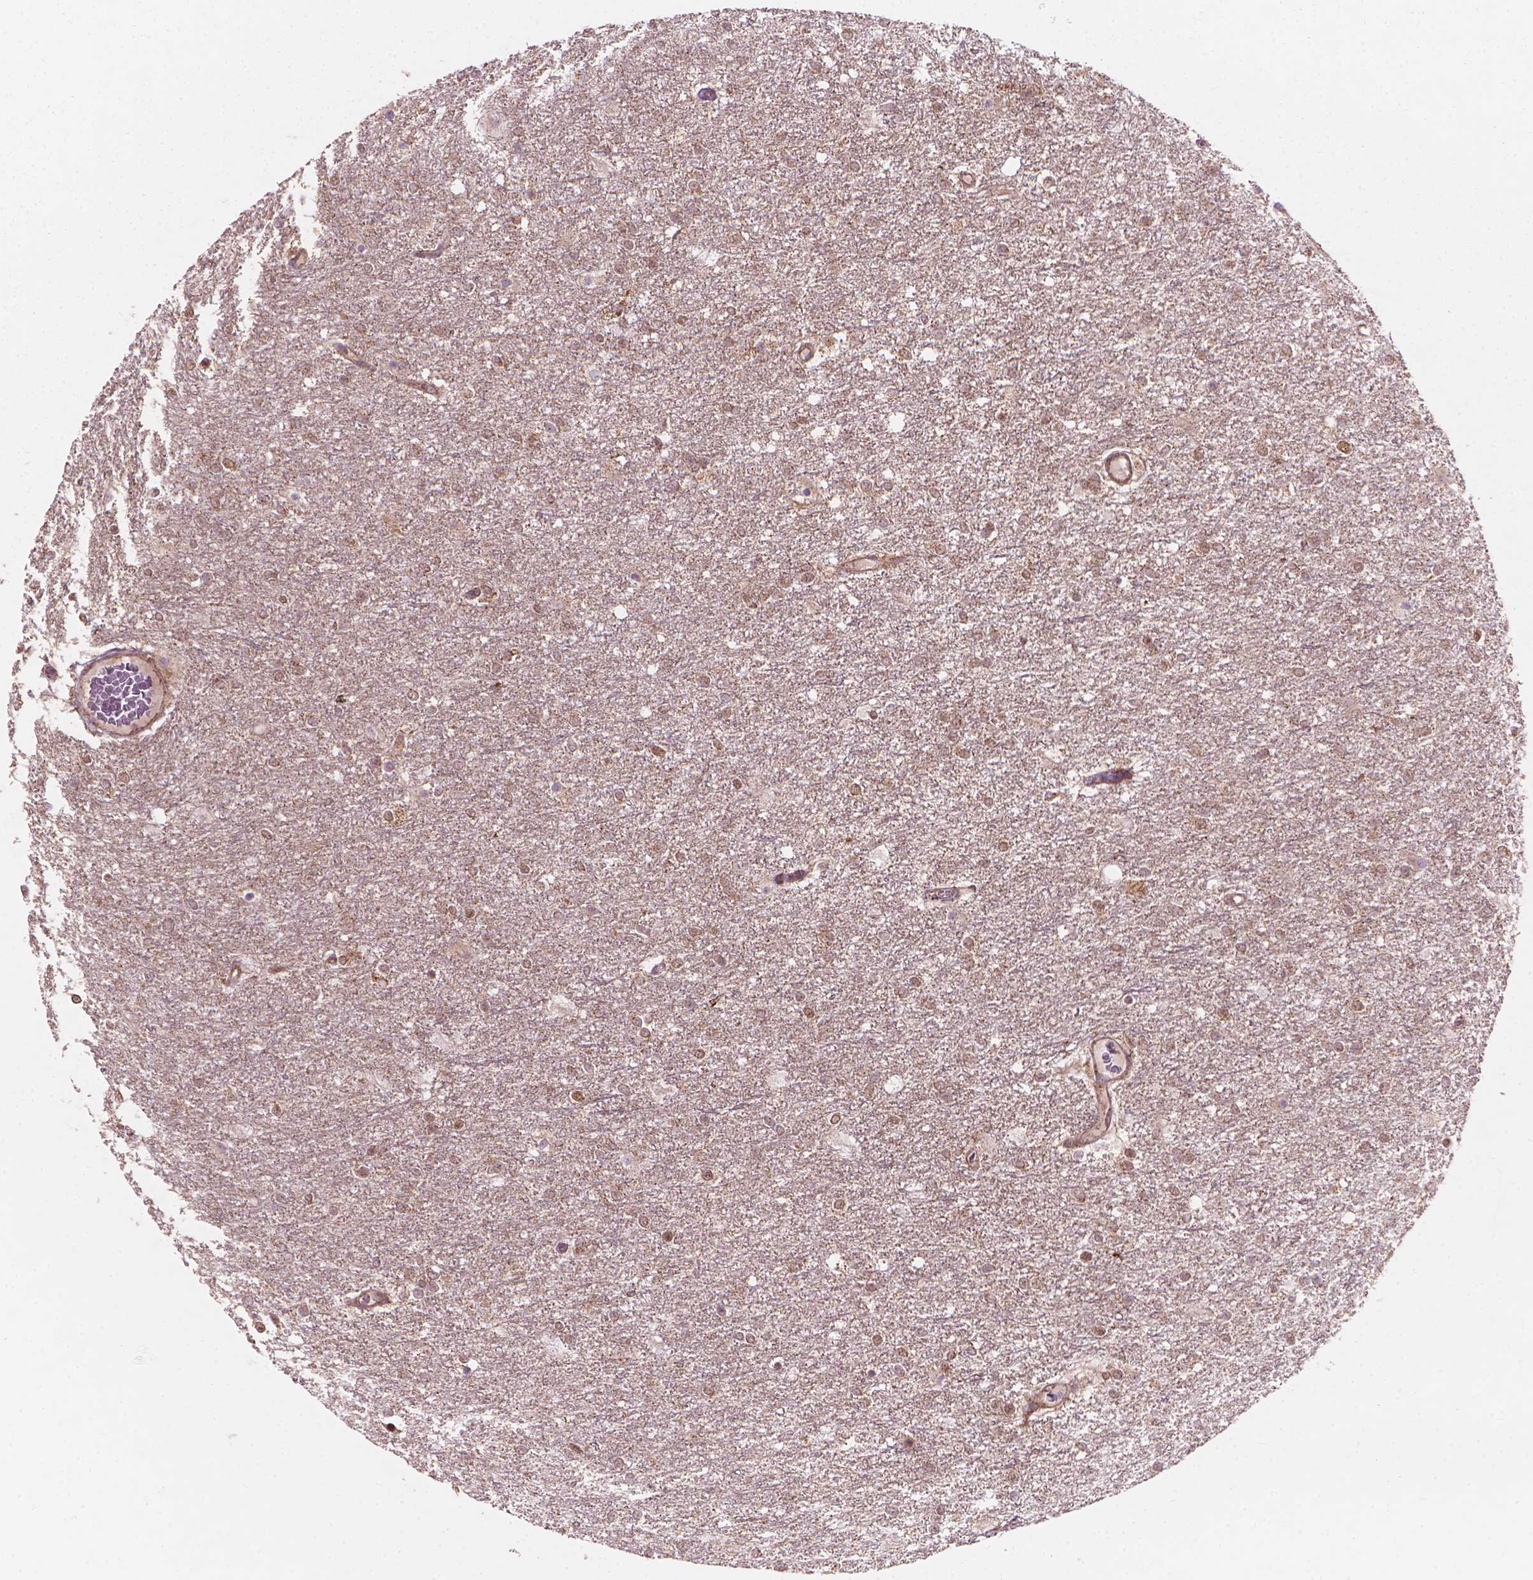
{"staining": {"intensity": "weak", "quantity": ">75%", "location": "cytoplasmic/membranous"}, "tissue": "glioma", "cell_type": "Tumor cells", "image_type": "cancer", "snomed": [{"axis": "morphology", "description": "Glioma, malignant, High grade"}, {"axis": "topography", "description": "Brain"}], "caption": "Glioma tissue displays weak cytoplasmic/membranous expression in about >75% of tumor cells, visualized by immunohistochemistry.", "gene": "VARS2", "patient": {"sex": "female", "age": 61}}